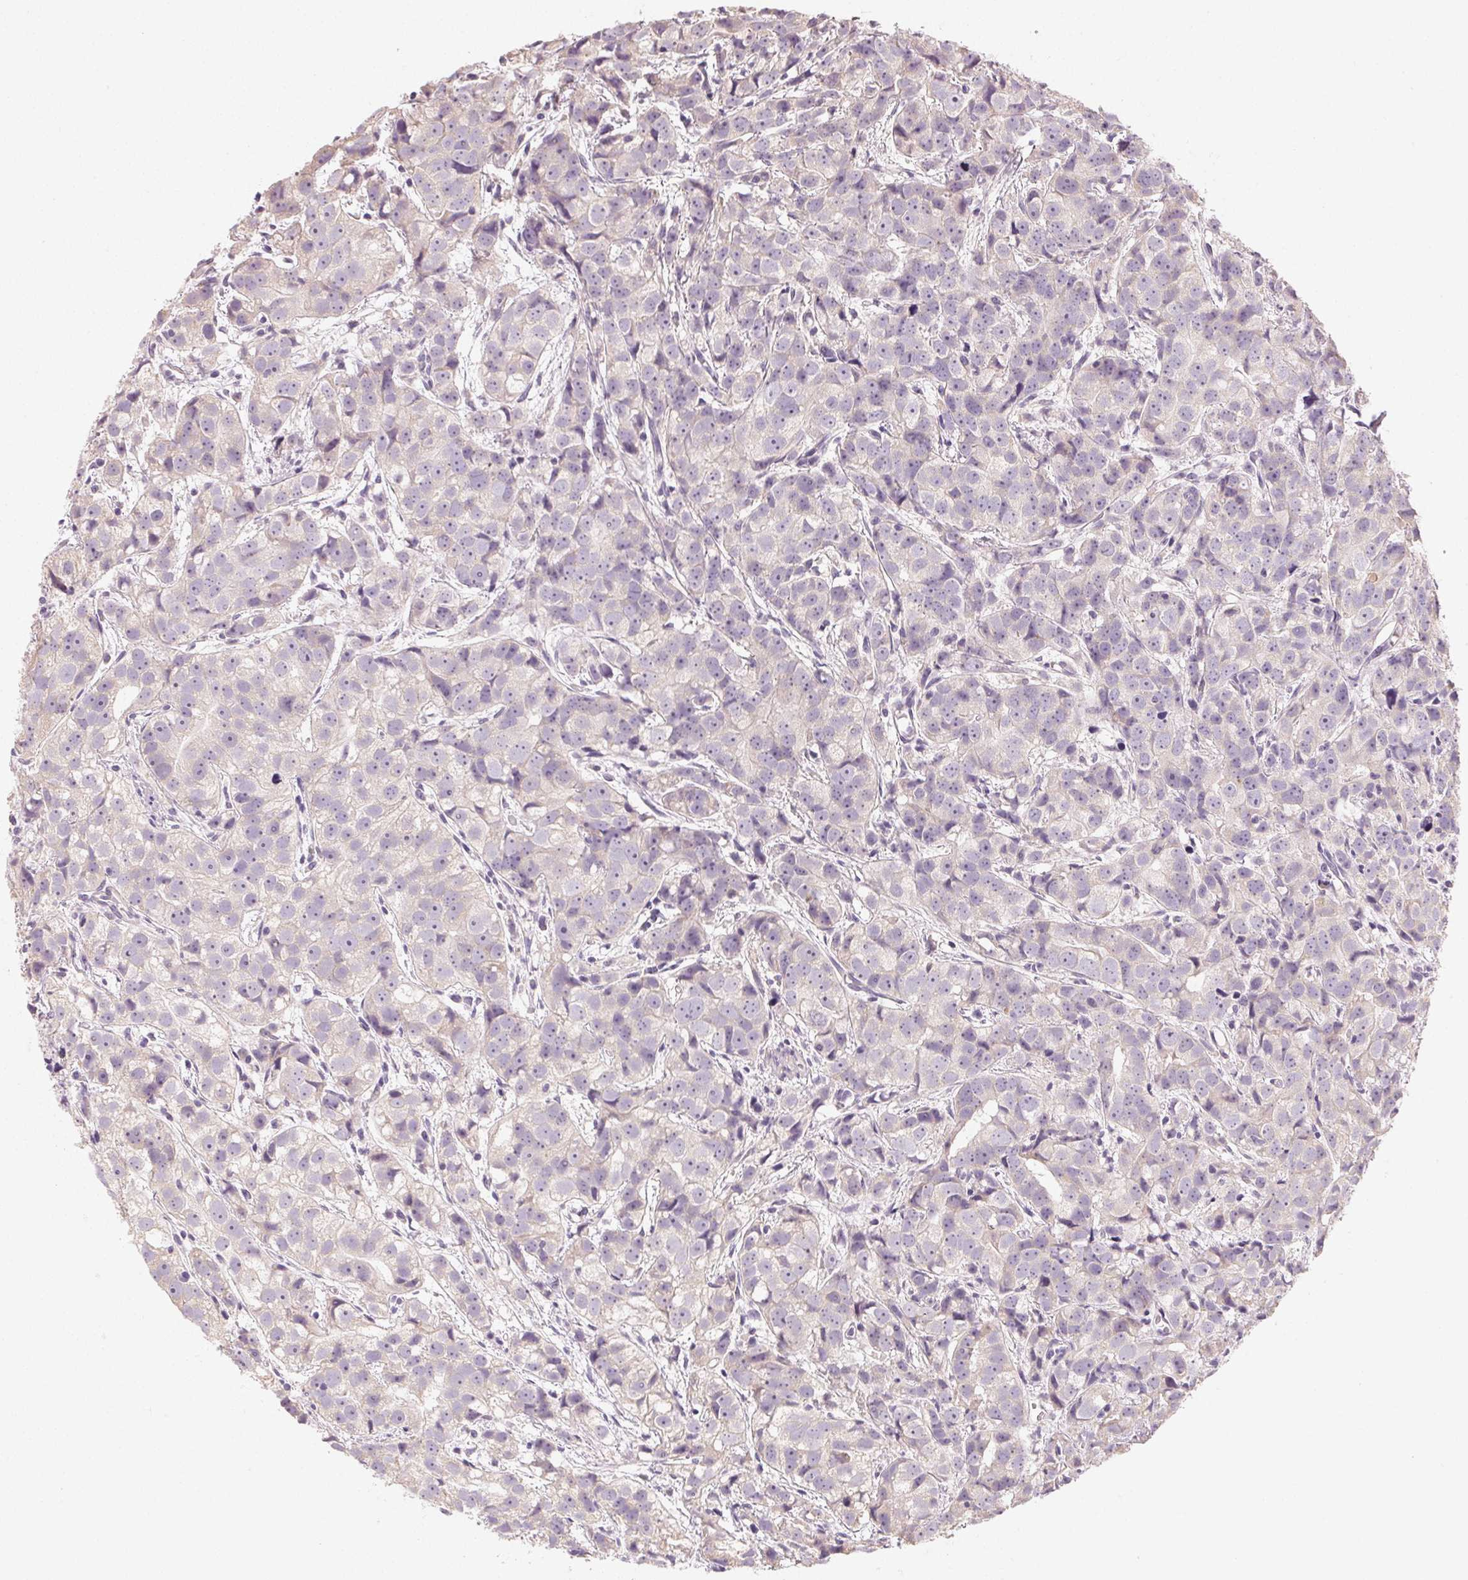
{"staining": {"intensity": "negative", "quantity": "none", "location": "none"}, "tissue": "prostate cancer", "cell_type": "Tumor cells", "image_type": "cancer", "snomed": [{"axis": "morphology", "description": "Adenocarcinoma, High grade"}, {"axis": "topography", "description": "Prostate"}], "caption": "Photomicrograph shows no protein staining in tumor cells of prostate cancer (adenocarcinoma (high-grade)) tissue.", "gene": "MYBL1", "patient": {"sex": "male", "age": 68}}